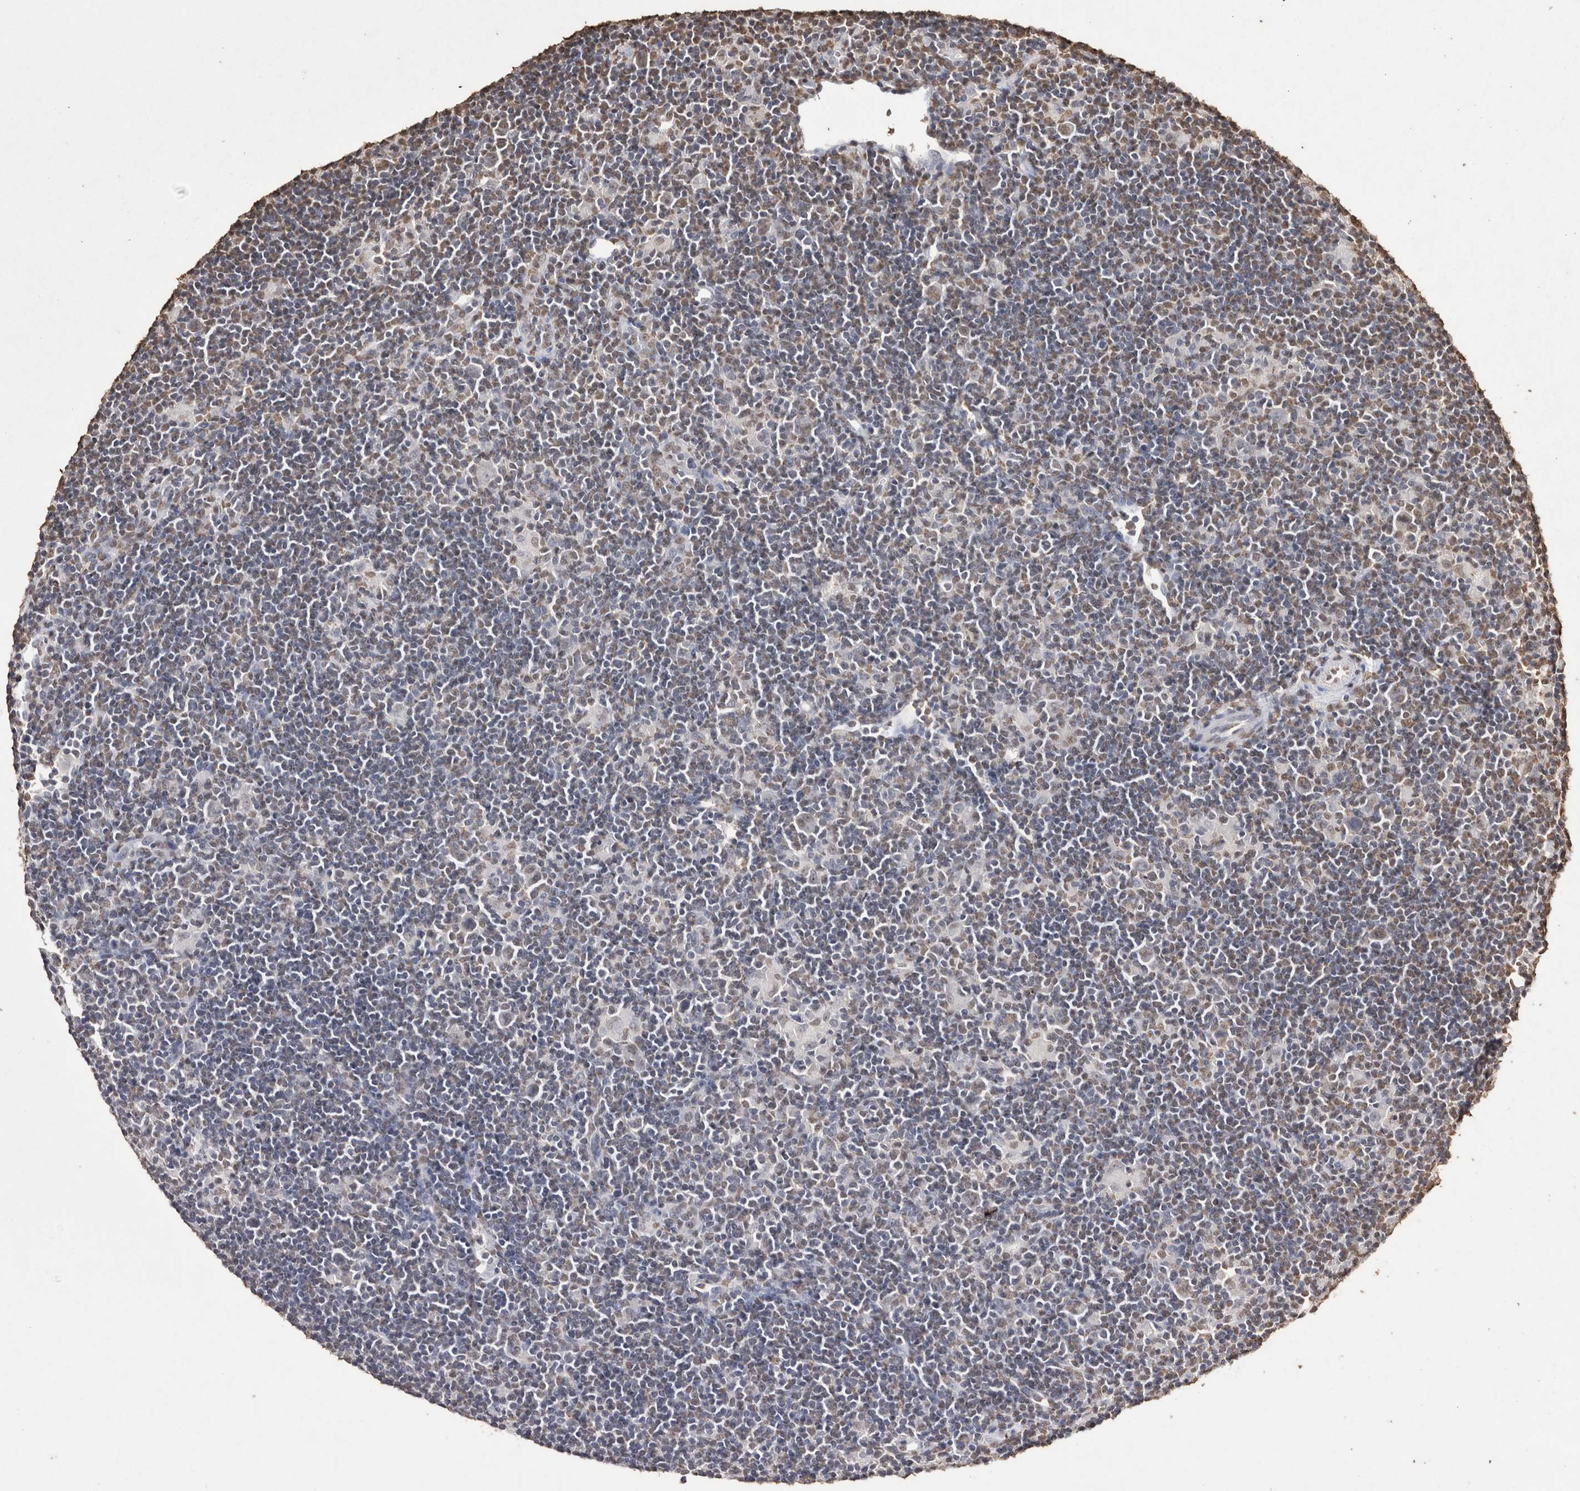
{"staining": {"intensity": "moderate", "quantity": "25%-75%", "location": "nuclear"}, "tissue": "lymphoma", "cell_type": "Tumor cells", "image_type": "cancer", "snomed": [{"axis": "morphology", "description": "Hodgkin's disease, NOS"}, {"axis": "topography", "description": "Lymph node"}], "caption": "Protein staining of Hodgkin's disease tissue demonstrates moderate nuclear staining in about 25%-75% of tumor cells.", "gene": "POU5F1", "patient": {"sex": "female", "age": 57}}